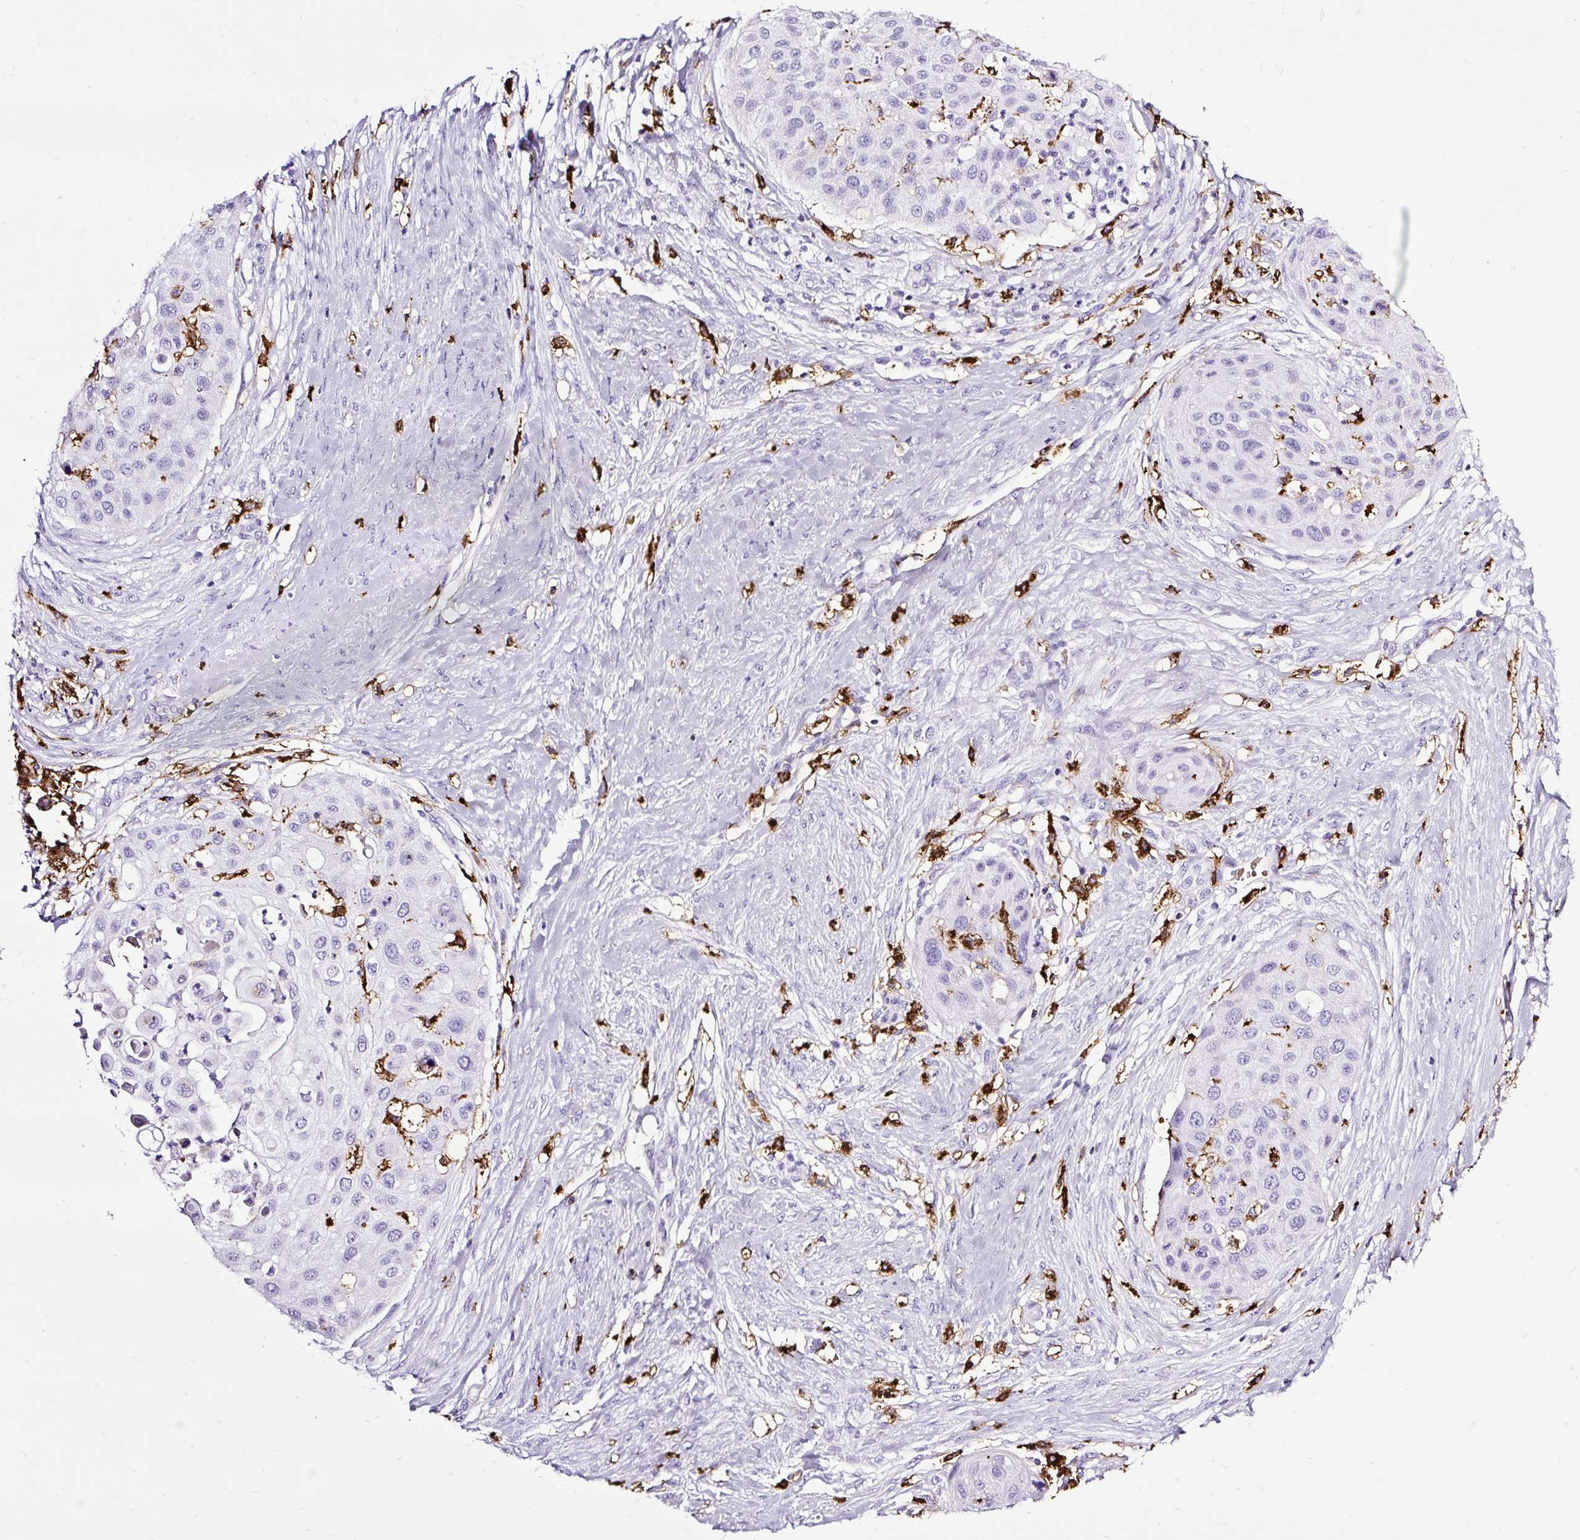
{"staining": {"intensity": "negative", "quantity": "none", "location": "none"}, "tissue": "skin cancer", "cell_type": "Tumor cells", "image_type": "cancer", "snomed": [{"axis": "morphology", "description": "Squamous cell carcinoma, NOS"}, {"axis": "topography", "description": "Skin"}], "caption": "Skin cancer stained for a protein using immunohistochemistry exhibits no positivity tumor cells.", "gene": "HLA-DRA", "patient": {"sex": "female", "age": 87}}